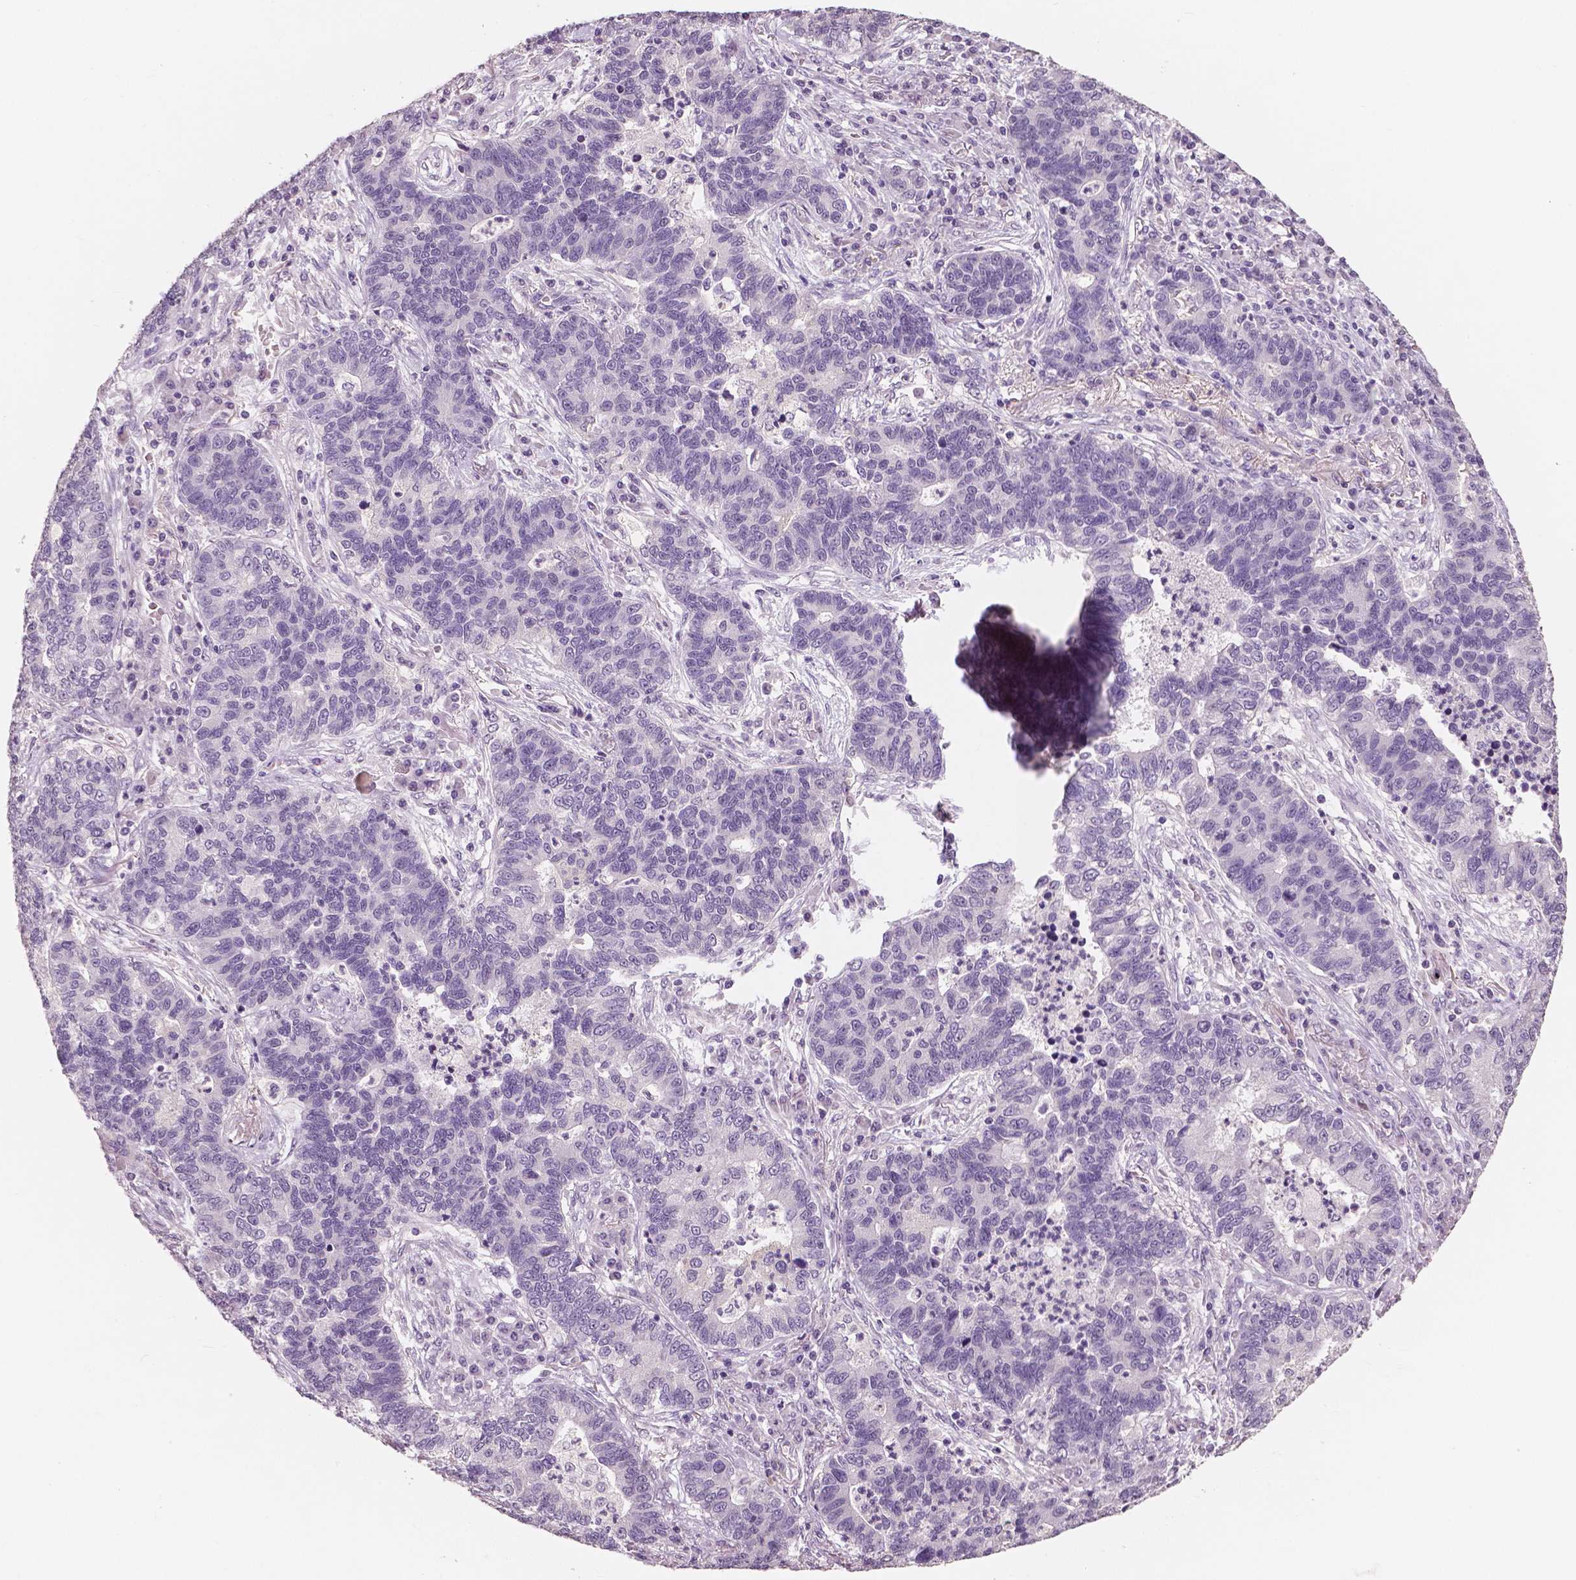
{"staining": {"intensity": "negative", "quantity": "none", "location": "none"}, "tissue": "lung cancer", "cell_type": "Tumor cells", "image_type": "cancer", "snomed": [{"axis": "morphology", "description": "Adenocarcinoma, NOS"}, {"axis": "topography", "description": "Lung"}], "caption": "Immunohistochemical staining of human lung cancer (adenocarcinoma) demonstrates no significant expression in tumor cells.", "gene": "NECAB1", "patient": {"sex": "female", "age": 57}}